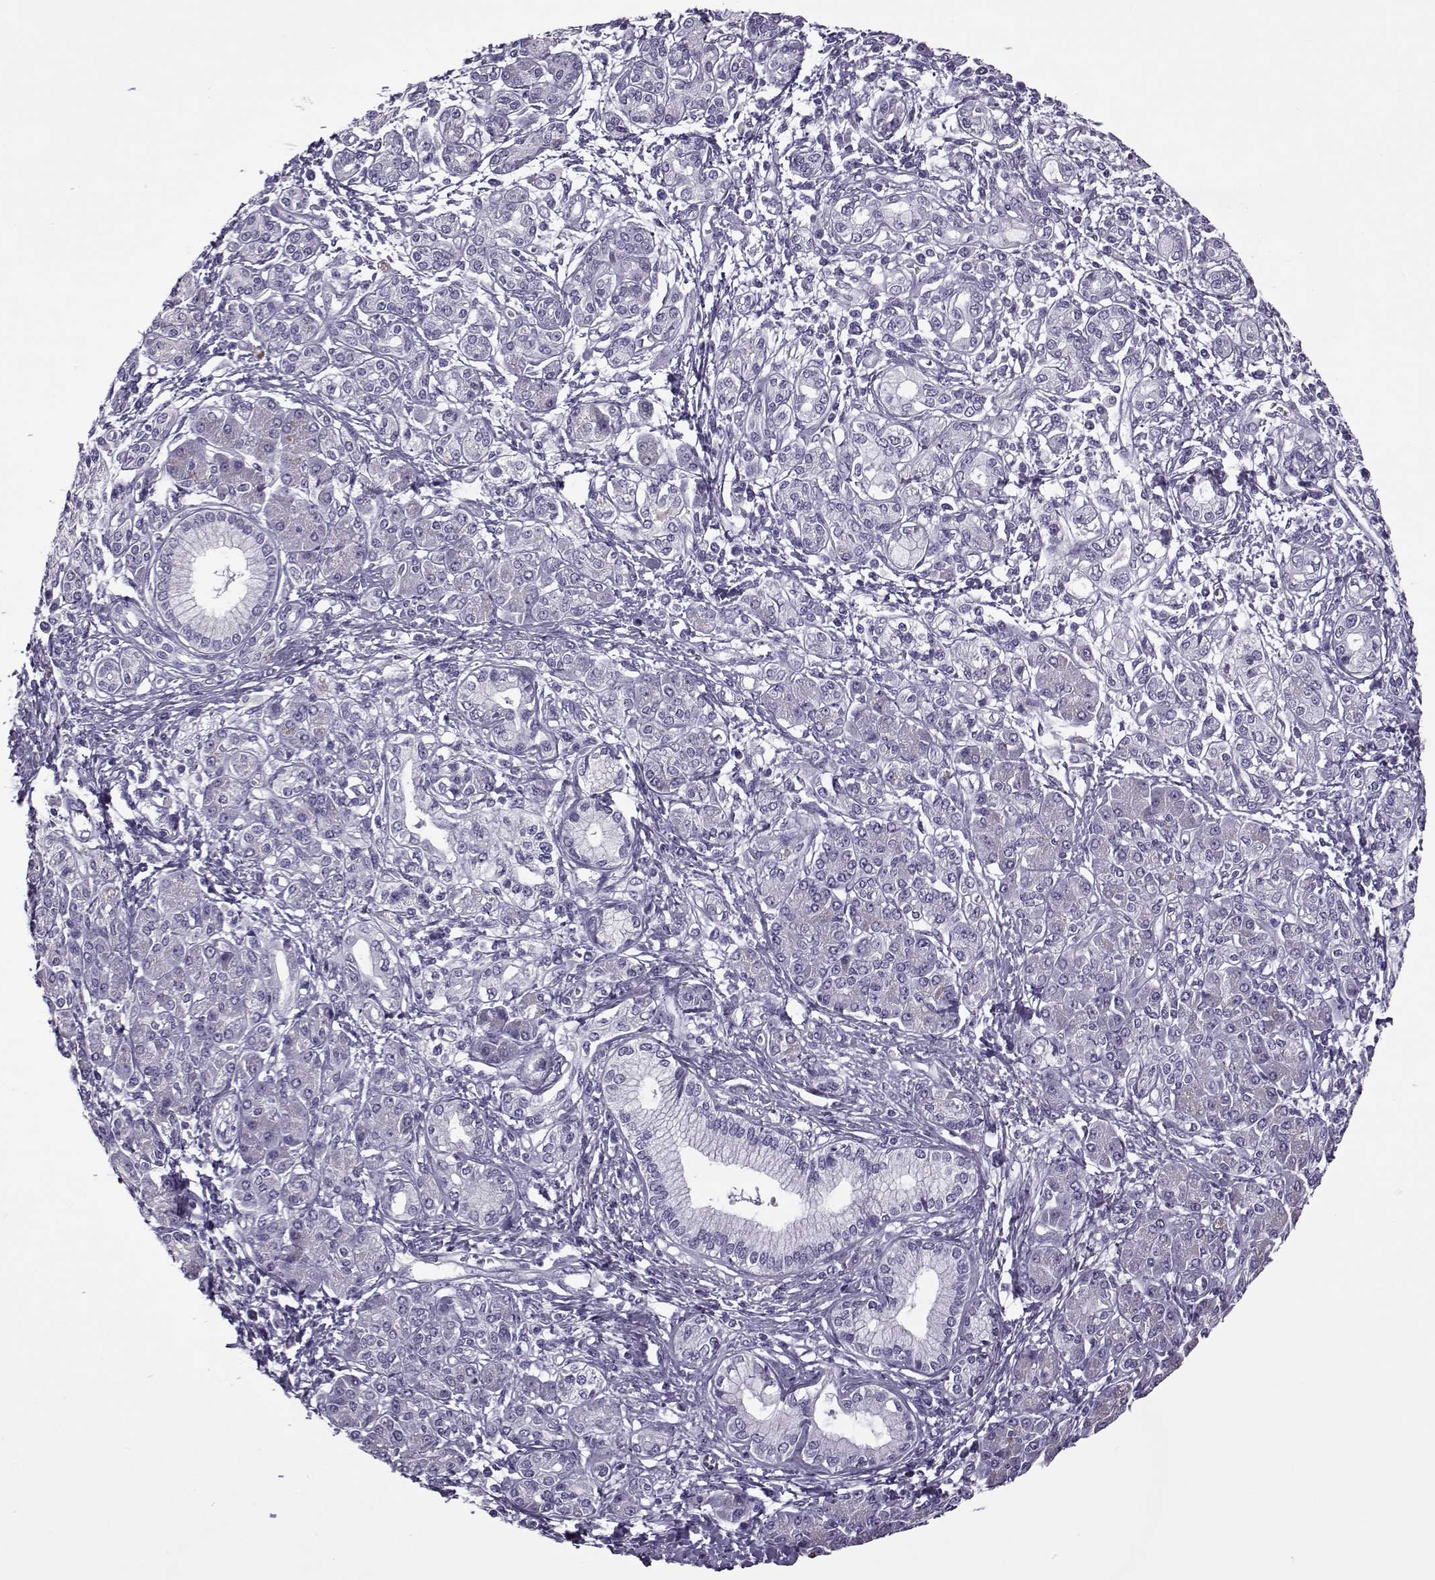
{"staining": {"intensity": "negative", "quantity": "none", "location": "none"}, "tissue": "pancreatic cancer", "cell_type": "Tumor cells", "image_type": "cancer", "snomed": [{"axis": "morphology", "description": "Adenocarcinoma, NOS"}, {"axis": "topography", "description": "Pancreas"}], "caption": "High magnification brightfield microscopy of adenocarcinoma (pancreatic) stained with DAB (3,3'-diaminobenzidine) (brown) and counterstained with hematoxylin (blue): tumor cells show no significant positivity.", "gene": "OIP5", "patient": {"sex": "male", "age": 70}}